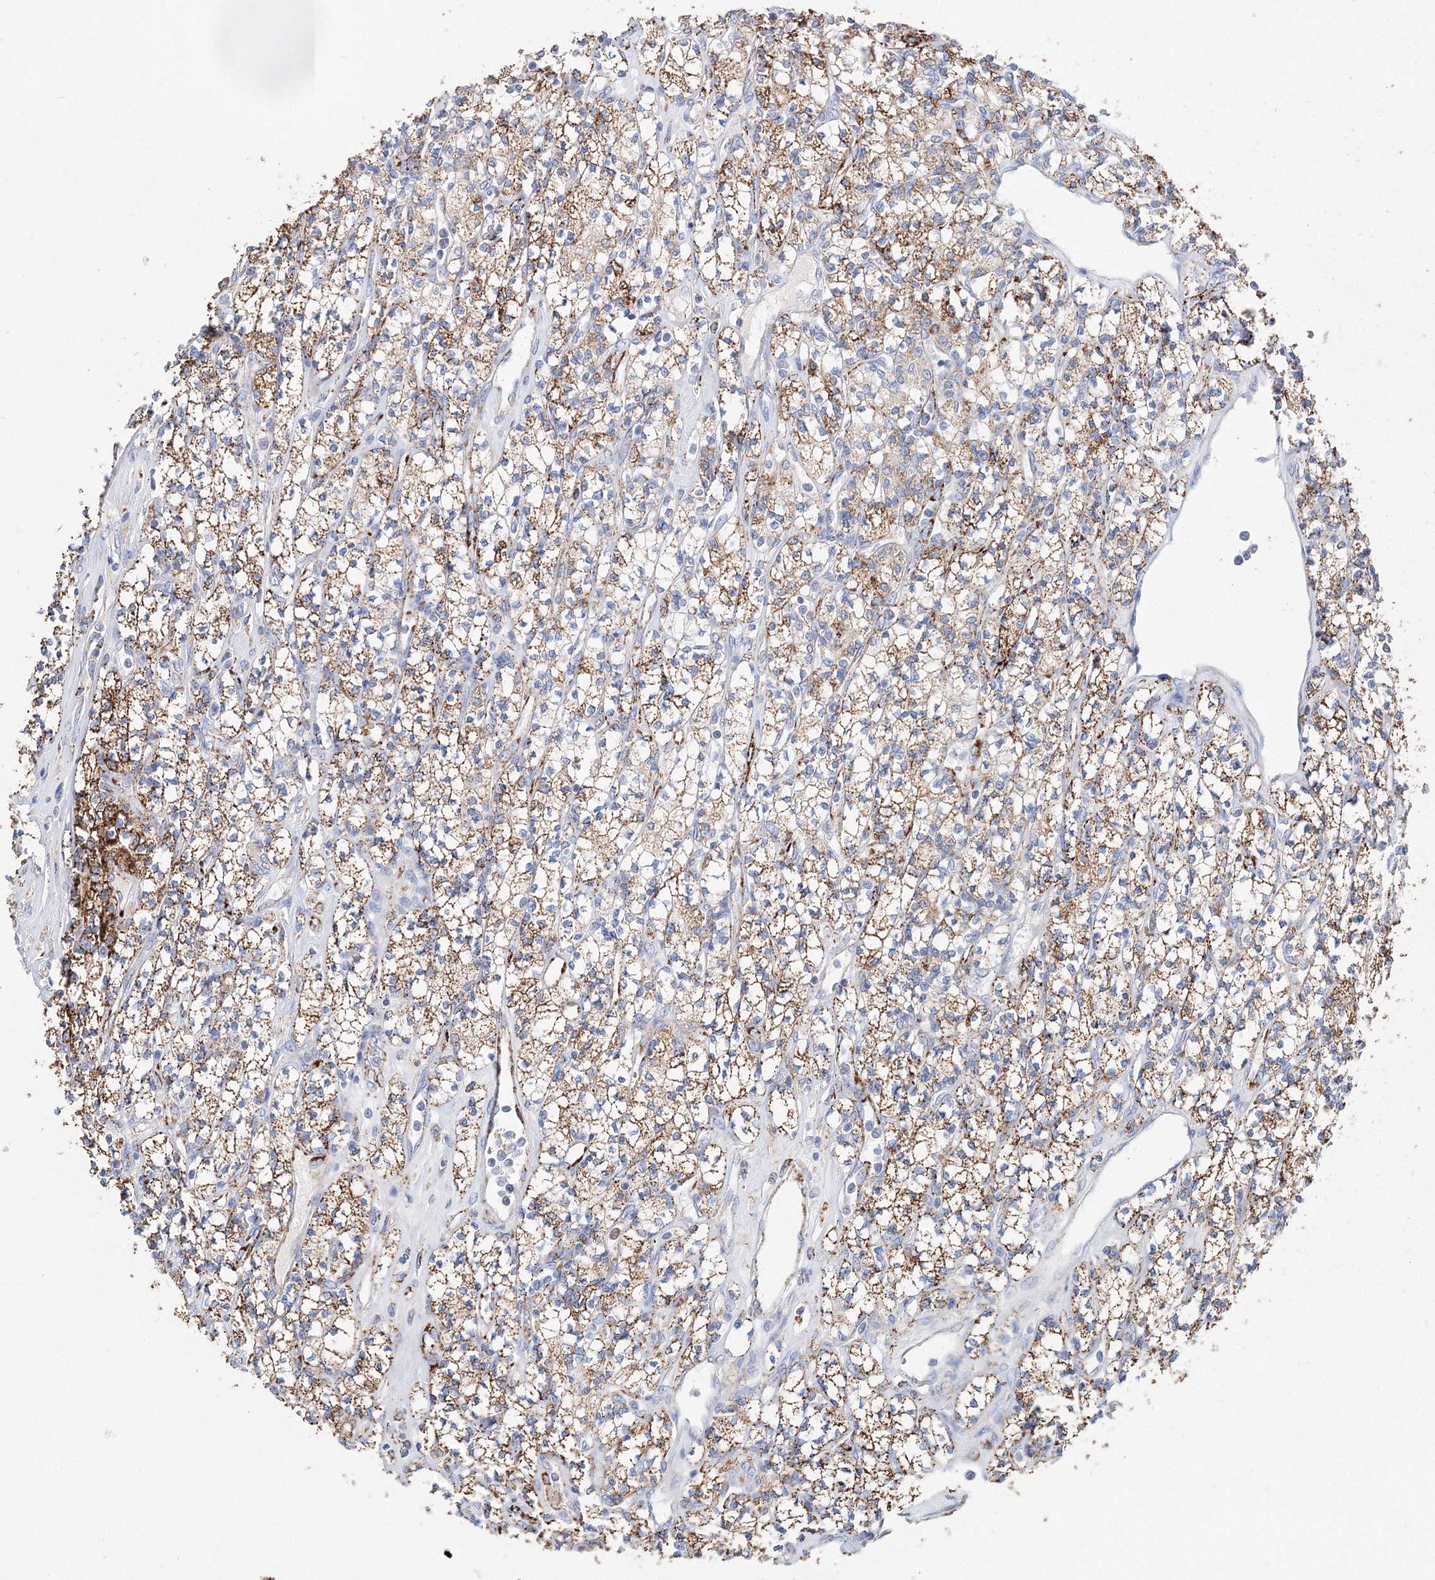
{"staining": {"intensity": "moderate", "quantity": ">75%", "location": "cytoplasmic/membranous"}, "tissue": "renal cancer", "cell_type": "Tumor cells", "image_type": "cancer", "snomed": [{"axis": "morphology", "description": "Adenocarcinoma, NOS"}, {"axis": "topography", "description": "Kidney"}], "caption": "Adenocarcinoma (renal) tissue exhibits moderate cytoplasmic/membranous positivity in approximately >75% of tumor cells, visualized by immunohistochemistry.", "gene": "MERTK", "patient": {"sex": "male", "age": 77}}